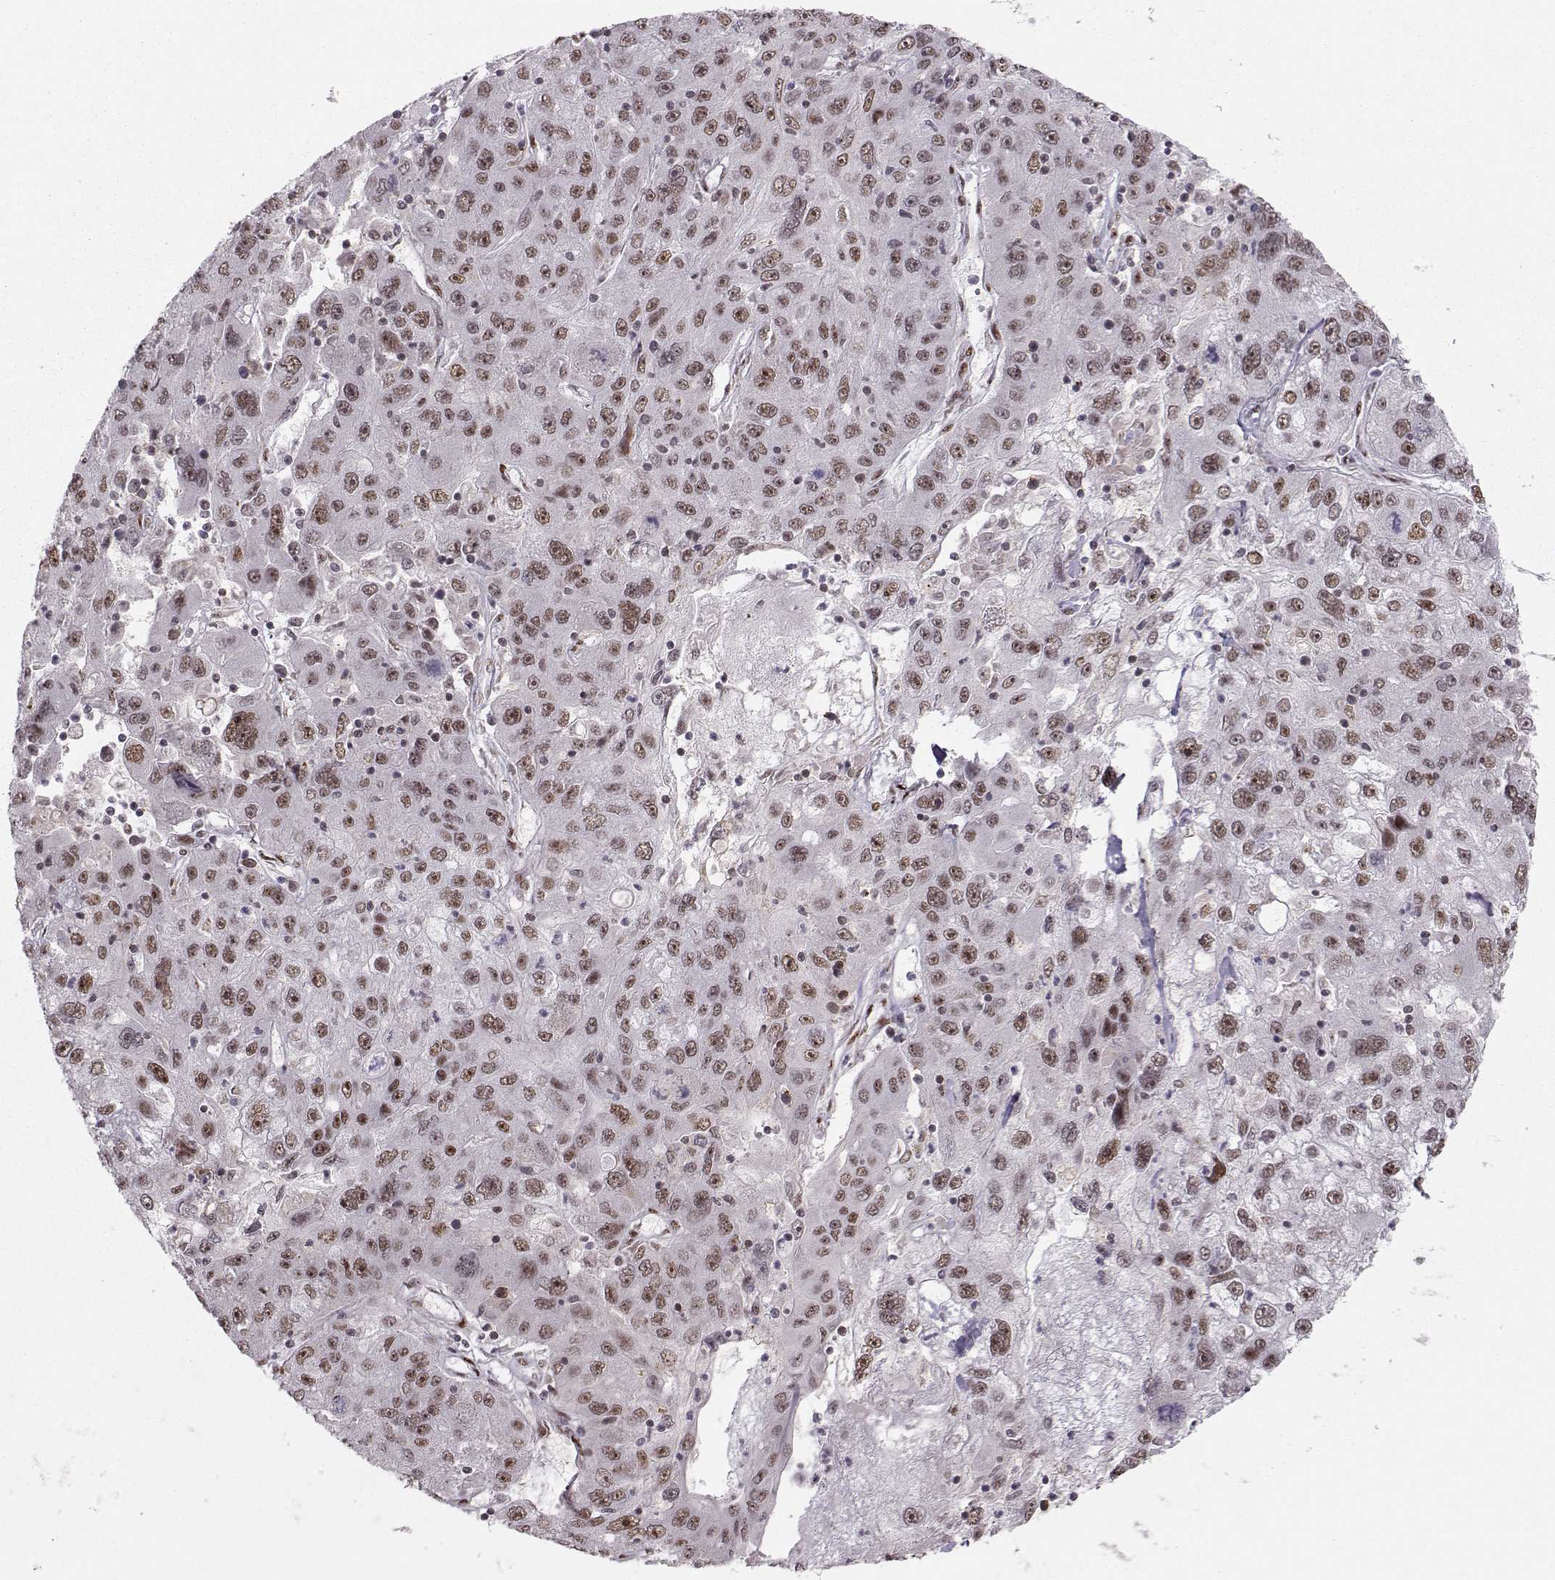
{"staining": {"intensity": "moderate", "quantity": "25%-75%", "location": "nuclear"}, "tissue": "stomach cancer", "cell_type": "Tumor cells", "image_type": "cancer", "snomed": [{"axis": "morphology", "description": "Adenocarcinoma, NOS"}, {"axis": "topography", "description": "Stomach"}], "caption": "DAB (3,3'-diaminobenzidine) immunohistochemical staining of human stomach cancer reveals moderate nuclear protein positivity in approximately 25%-75% of tumor cells.", "gene": "SNAPC2", "patient": {"sex": "male", "age": 56}}